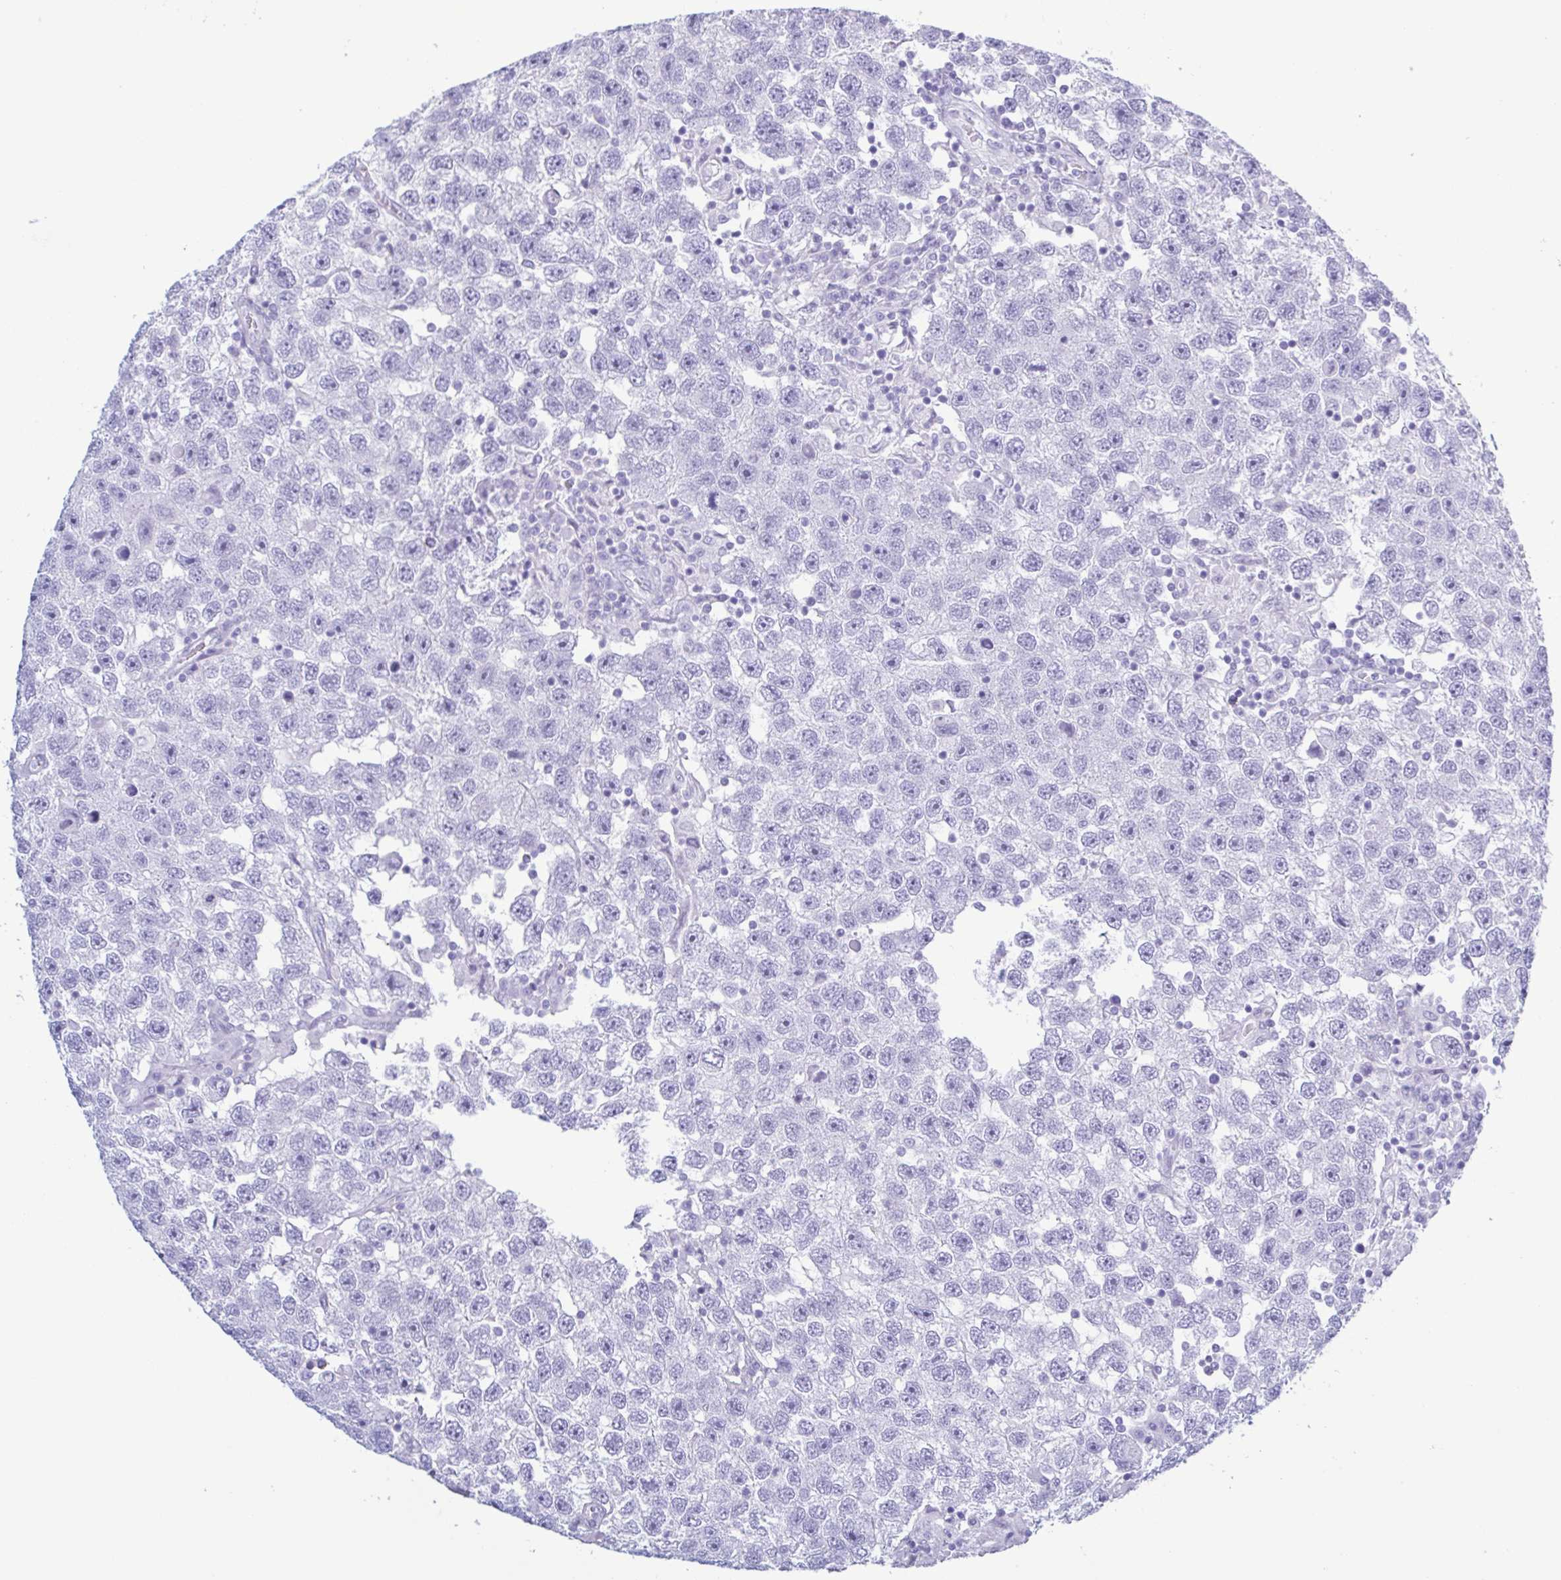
{"staining": {"intensity": "negative", "quantity": "none", "location": "none"}, "tissue": "testis cancer", "cell_type": "Tumor cells", "image_type": "cancer", "snomed": [{"axis": "morphology", "description": "Seminoma, NOS"}, {"axis": "topography", "description": "Testis"}], "caption": "The photomicrograph shows no significant expression in tumor cells of testis cancer (seminoma).", "gene": "LTF", "patient": {"sex": "male", "age": 26}}